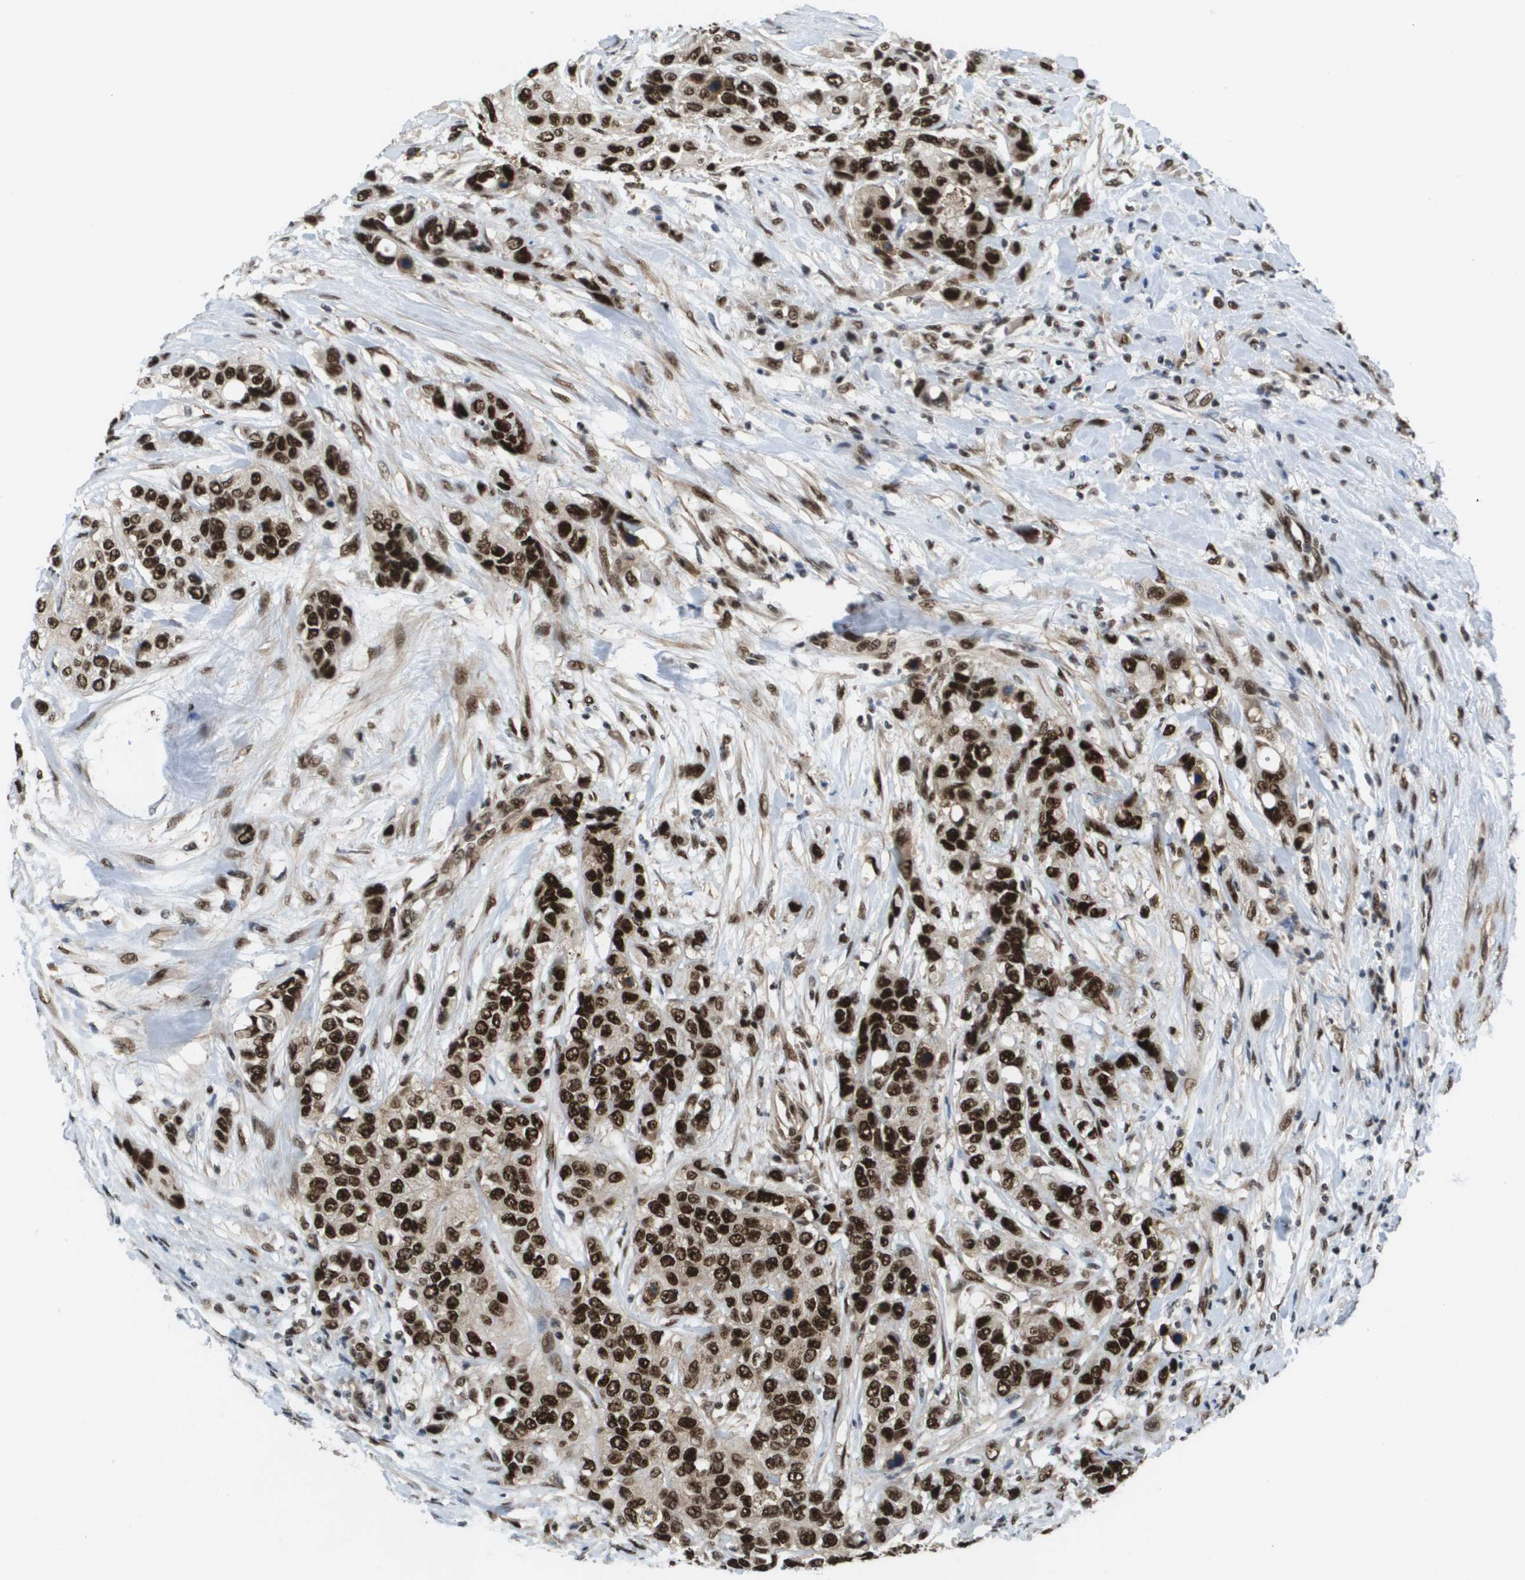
{"staining": {"intensity": "strong", "quantity": ">75%", "location": "cytoplasmic/membranous,nuclear"}, "tissue": "urothelial cancer", "cell_type": "Tumor cells", "image_type": "cancer", "snomed": [{"axis": "morphology", "description": "Urothelial carcinoma, High grade"}, {"axis": "topography", "description": "Urinary bladder"}], "caption": "A brown stain highlights strong cytoplasmic/membranous and nuclear positivity of a protein in human urothelial cancer tumor cells. The protein is stained brown, and the nuclei are stained in blue (DAB (3,3'-diaminobenzidine) IHC with brightfield microscopy, high magnification).", "gene": "PRCC", "patient": {"sex": "female", "age": 56}}